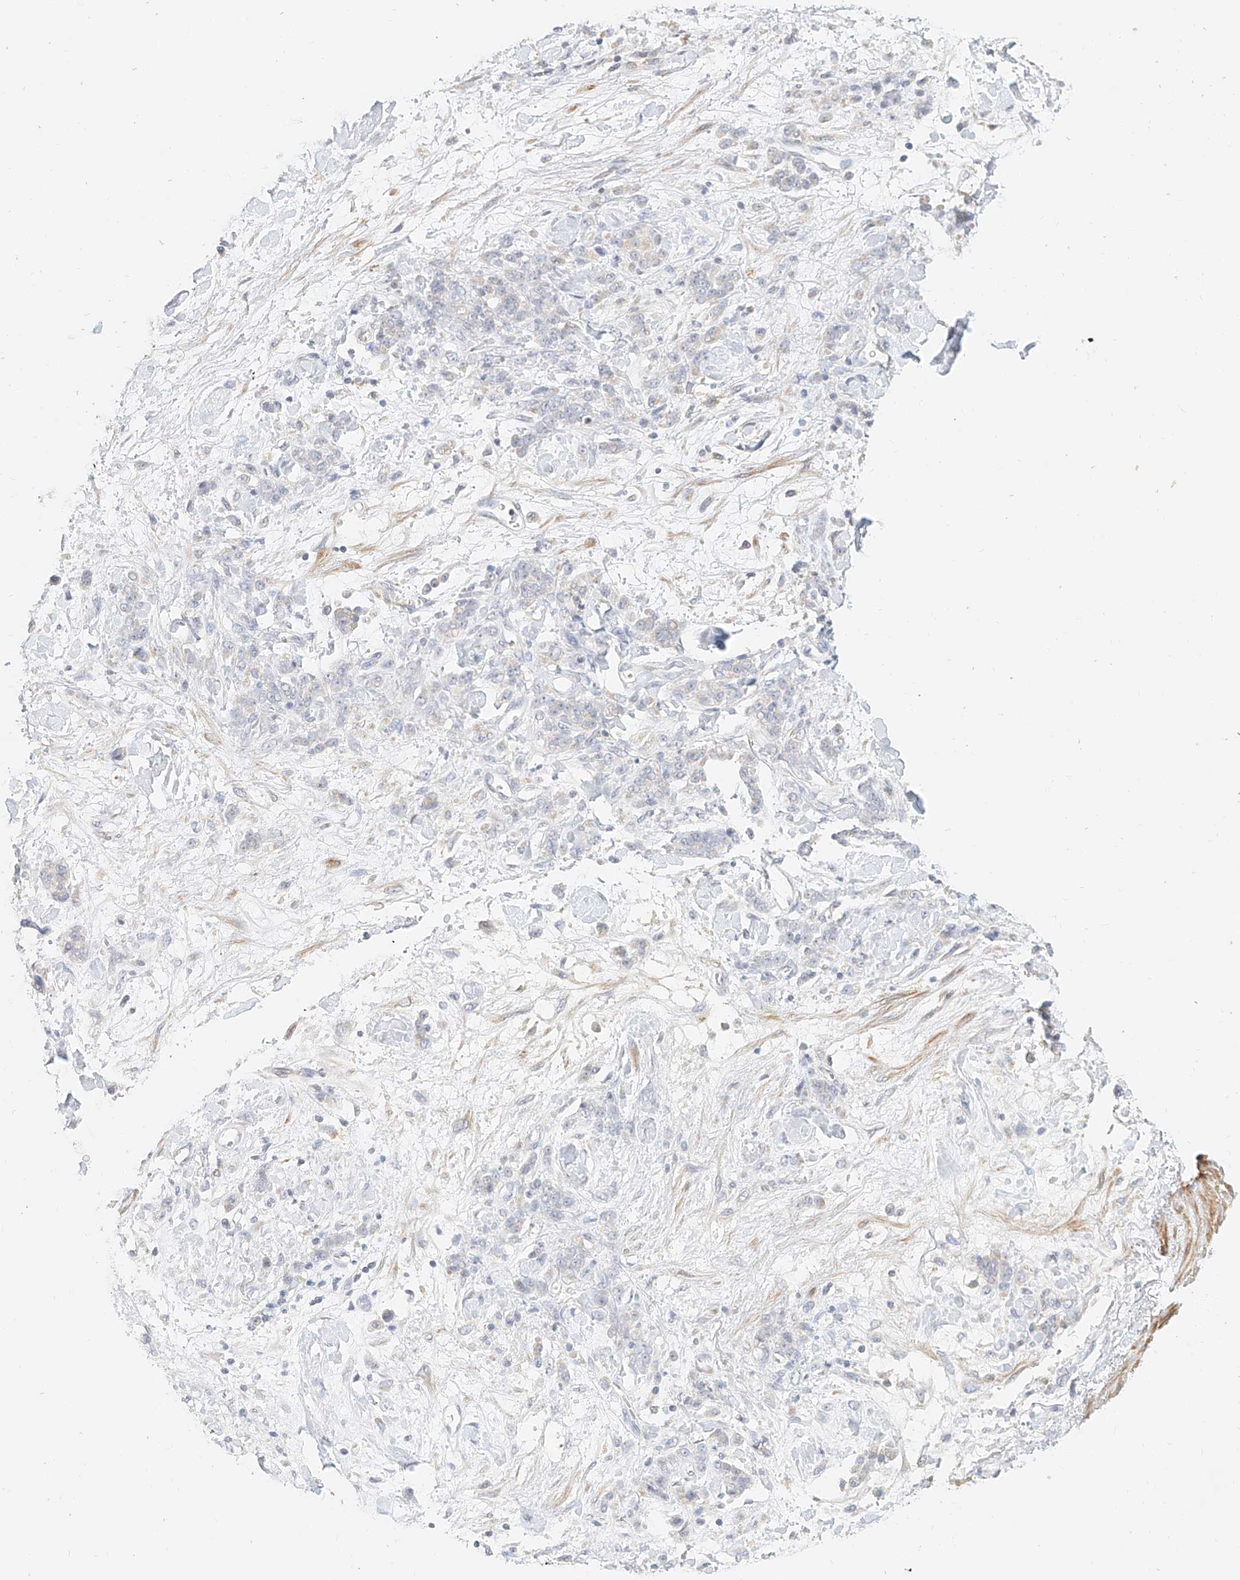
{"staining": {"intensity": "negative", "quantity": "none", "location": "none"}, "tissue": "stomach cancer", "cell_type": "Tumor cells", "image_type": "cancer", "snomed": [{"axis": "morphology", "description": "Normal tissue, NOS"}, {"axis": "morphology", "description": "Adenocarcinoma, NOS"}, {"axis": "topography", "description": "Stomach"}], "caption": "This micrograph is of adenocarcinoma (stomach) stained with IHC to label a protein in brown with the nuclei are counter-stained blue. There is no expression in tumor cells.", "gene": "CXorf58", "patient": {"sex": "male", "age": 82}}